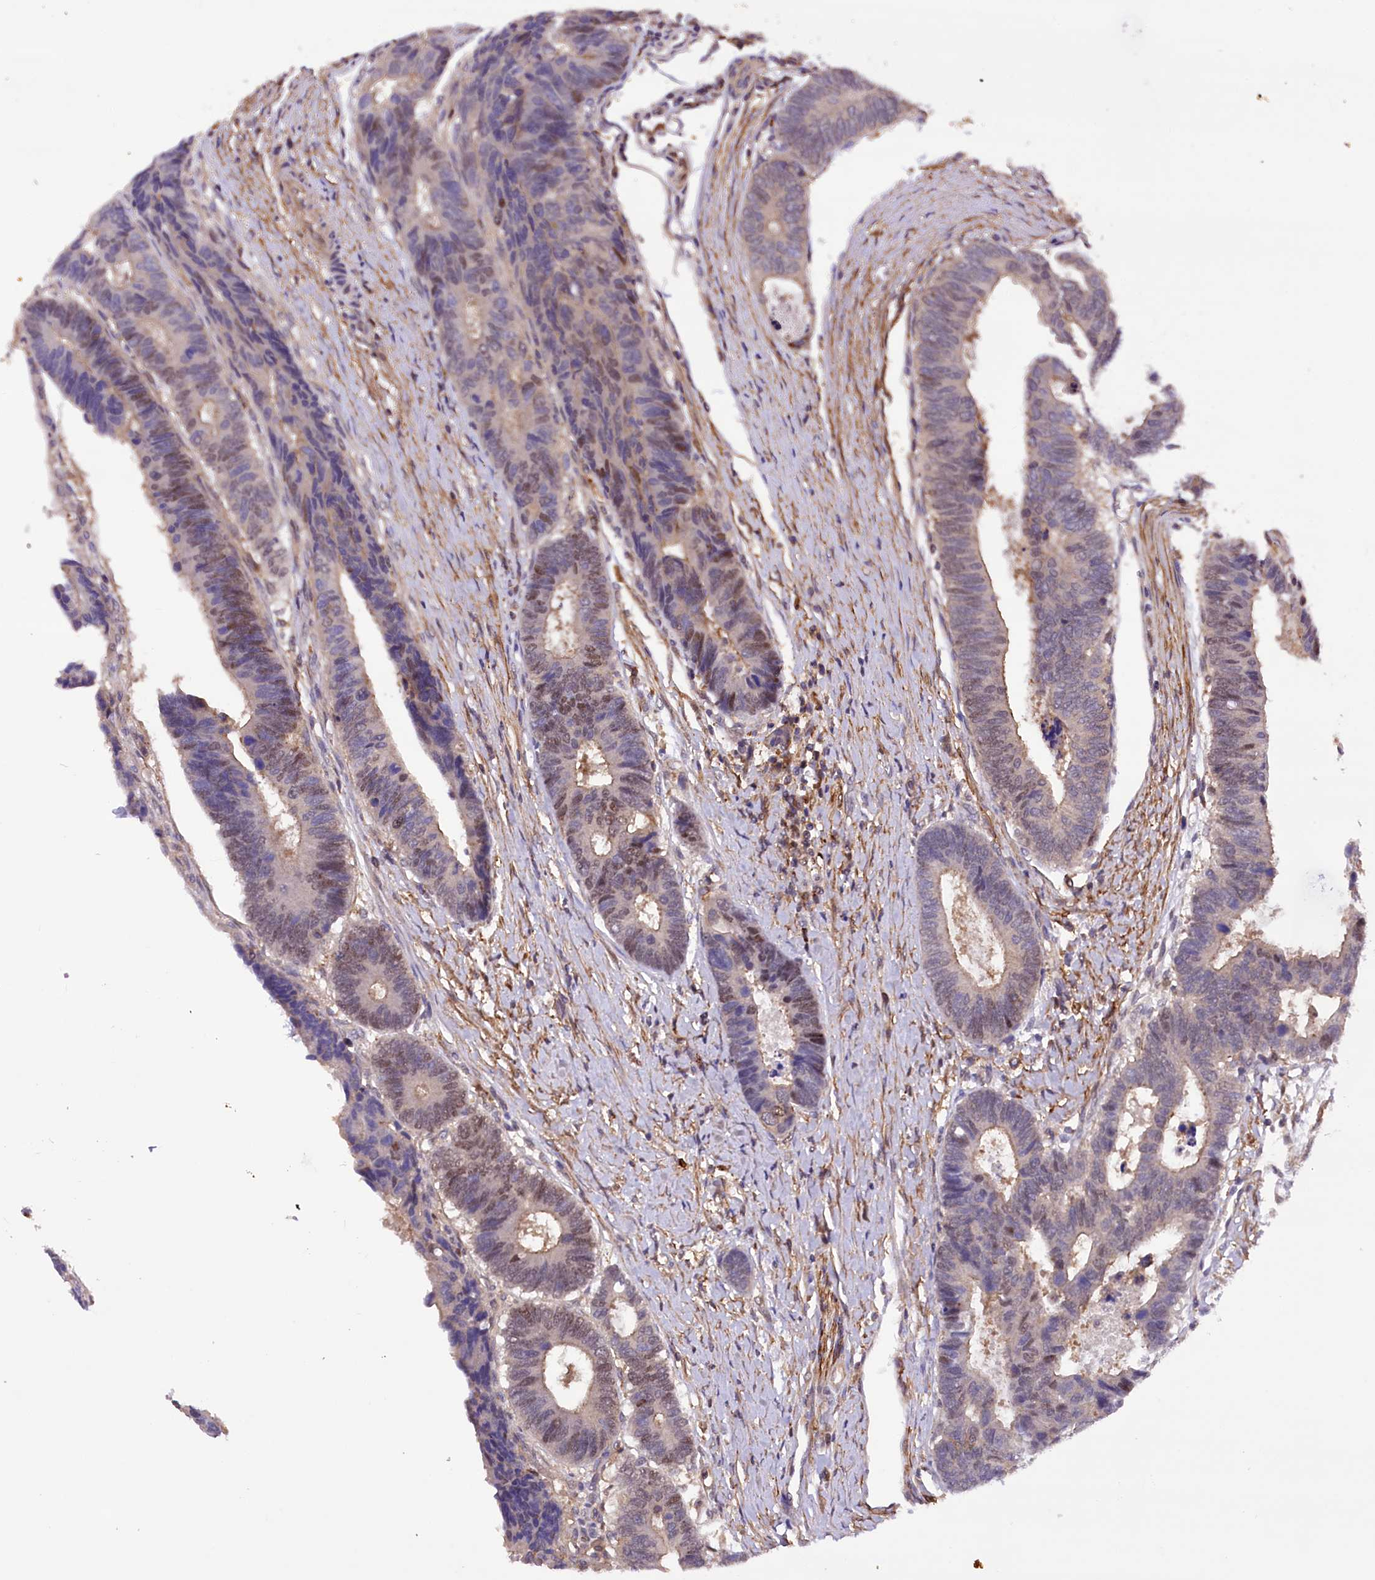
{"staining": {"intensity": "moderate", "quantity": "<25%", "location": "cytoplasmic/membranous,nuclear"}, "tissue": "colorectal cancer", "cell_type": "Tumor cells", "image_type": "cancer", "snomed": [{"axis": "morphology", "description": "Adenocarcinoma, NOS"}, {"axis": "topography", "description": "Rectum"}], "caption": "DAB (3,3'-diaminobenzidine) immunohistochemical staining of colorectal adenocarcinoma displays moderate cytoplasmic/membranous and nuclear protein expression in approximately <25% of tumor cells.", "gene": "DPP3", "patient": {"sex": "male", "age": 84}}